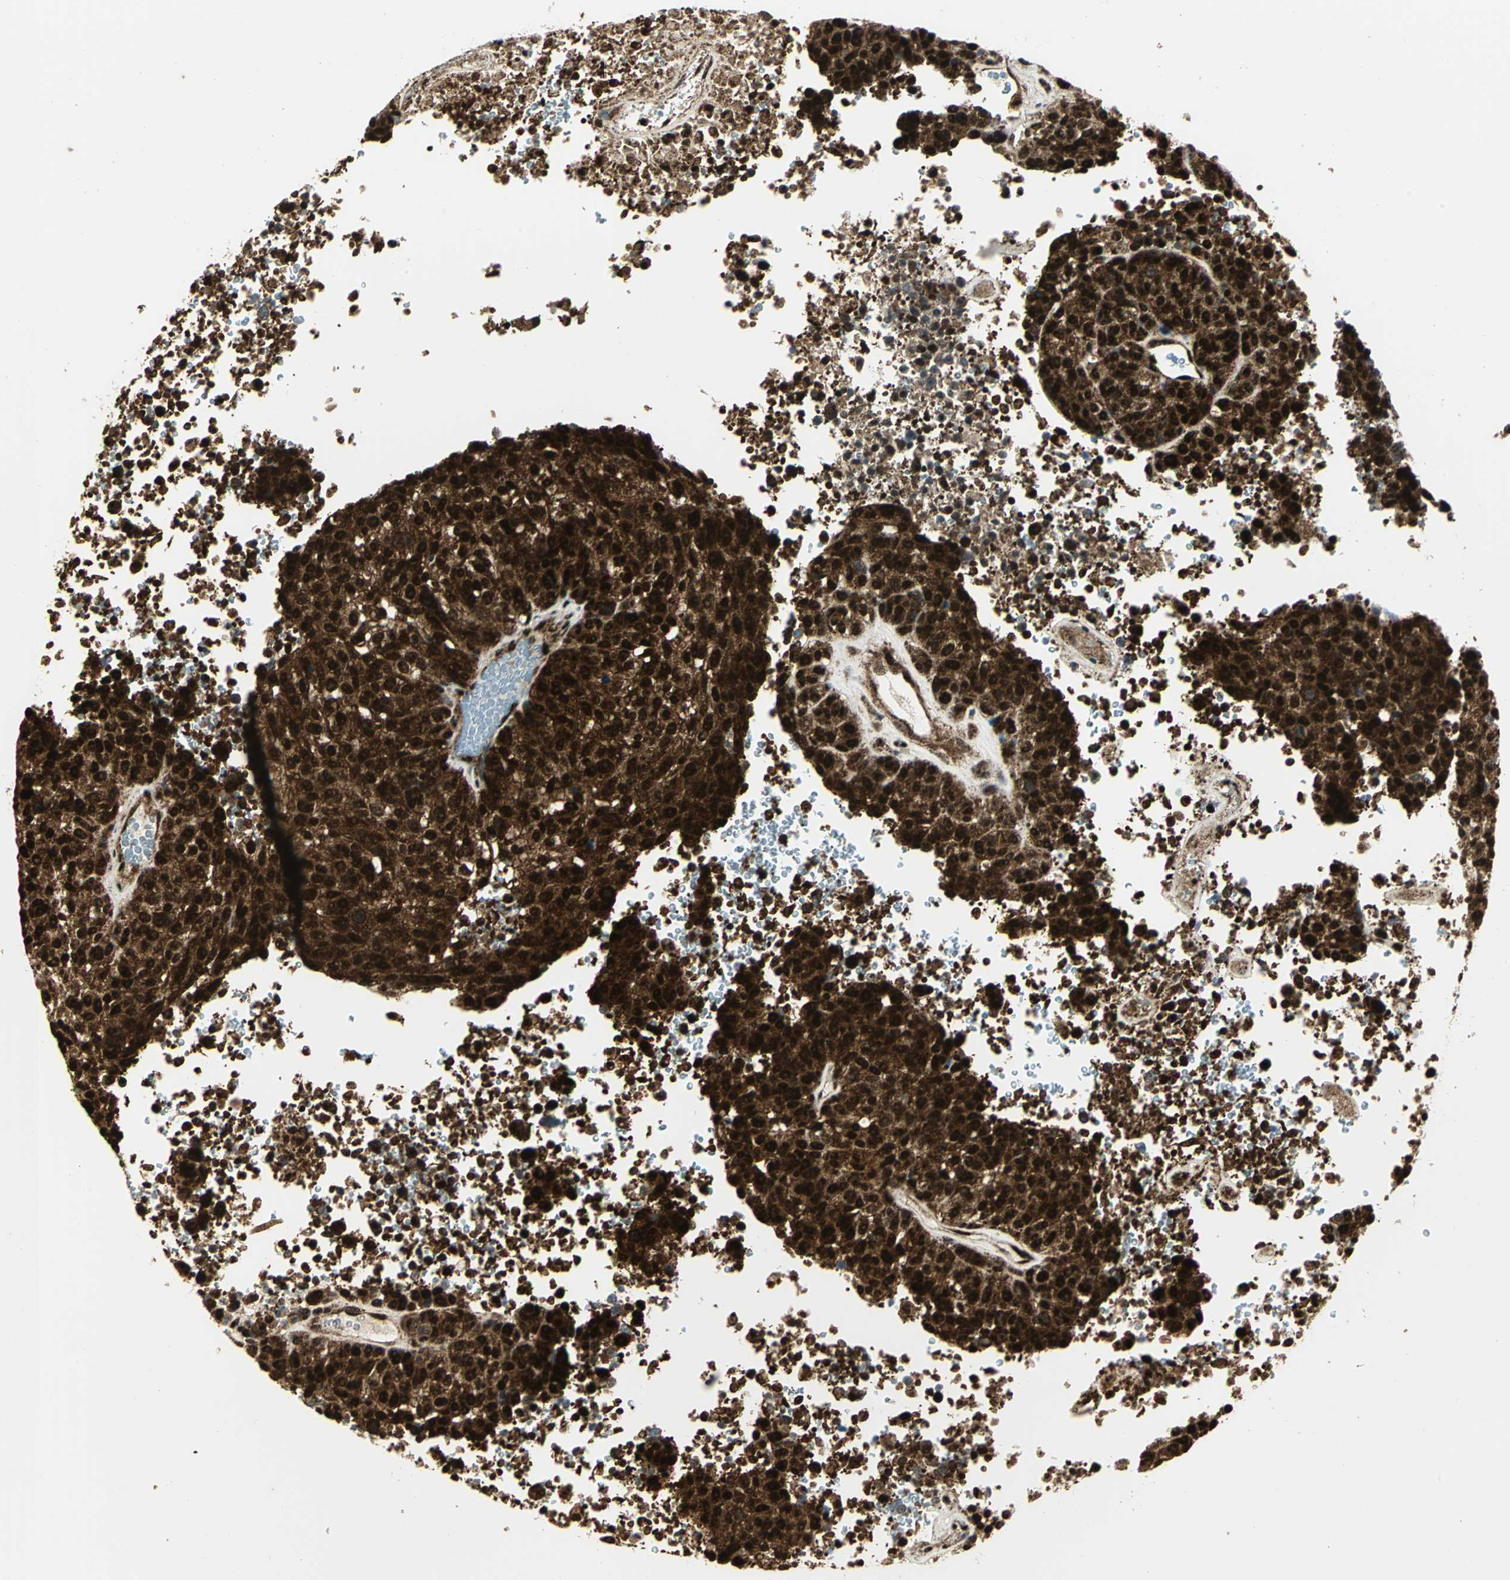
{"staining": {"intensity": "strong", "quantity": ">75%", "location": "cytoplasmic/membranous,nuclear"}, "tissue": "melanoma", "cell_type": "Tumor cells", "image_type": "cancer", "snomed": [{"axis": "morphology", "description": "Malignant melanoma, Metastatic site"}, {"axis": "topography", "description": "Cerebral cortex"}], "caption": "This histopathology image demonstrates immunohistochemistry (IHC) staining of malignant melanoma (metastatic site), with high strong cytoplasmic/membranous and nuclear expression in about >75% of tumor cells.", "gene": "COPS5", "patient": {"sex": "female", "age": 52}}